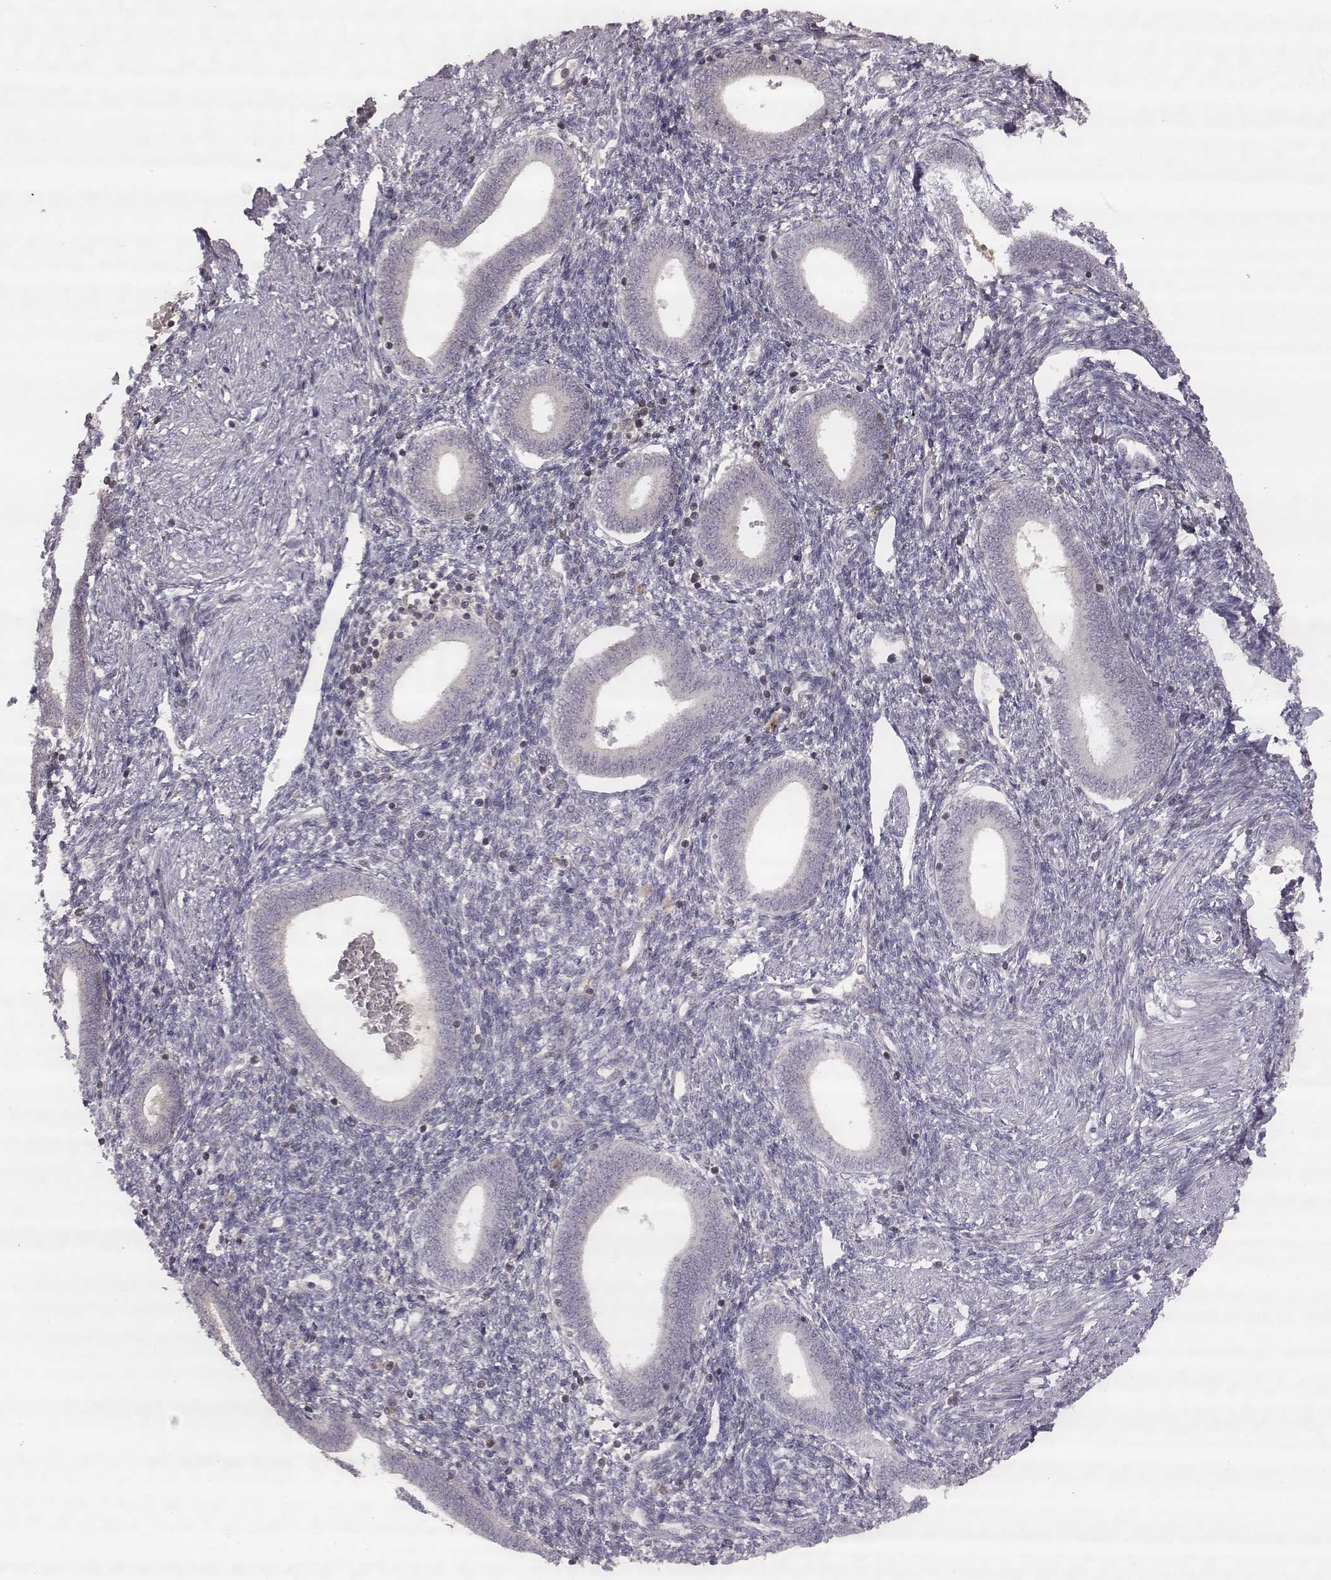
{"staining": {"intensity": "negative", "quantity": "none", "location": "none"}, "tissue": "endometrium", "cell_type": "Cells in endometrial stroma", "image_type": "normal", "snomed": [{"axis": "morphology", "description": "Normal tissue, NOS"}, {"axis": "topography", "description": "Endometrium"}], "caption": "Image shows no protein expression in cells in endometrial stroma of normal endometrium.", "gene": "TLX3", "patient": {"sex": "female", "age": 42}}